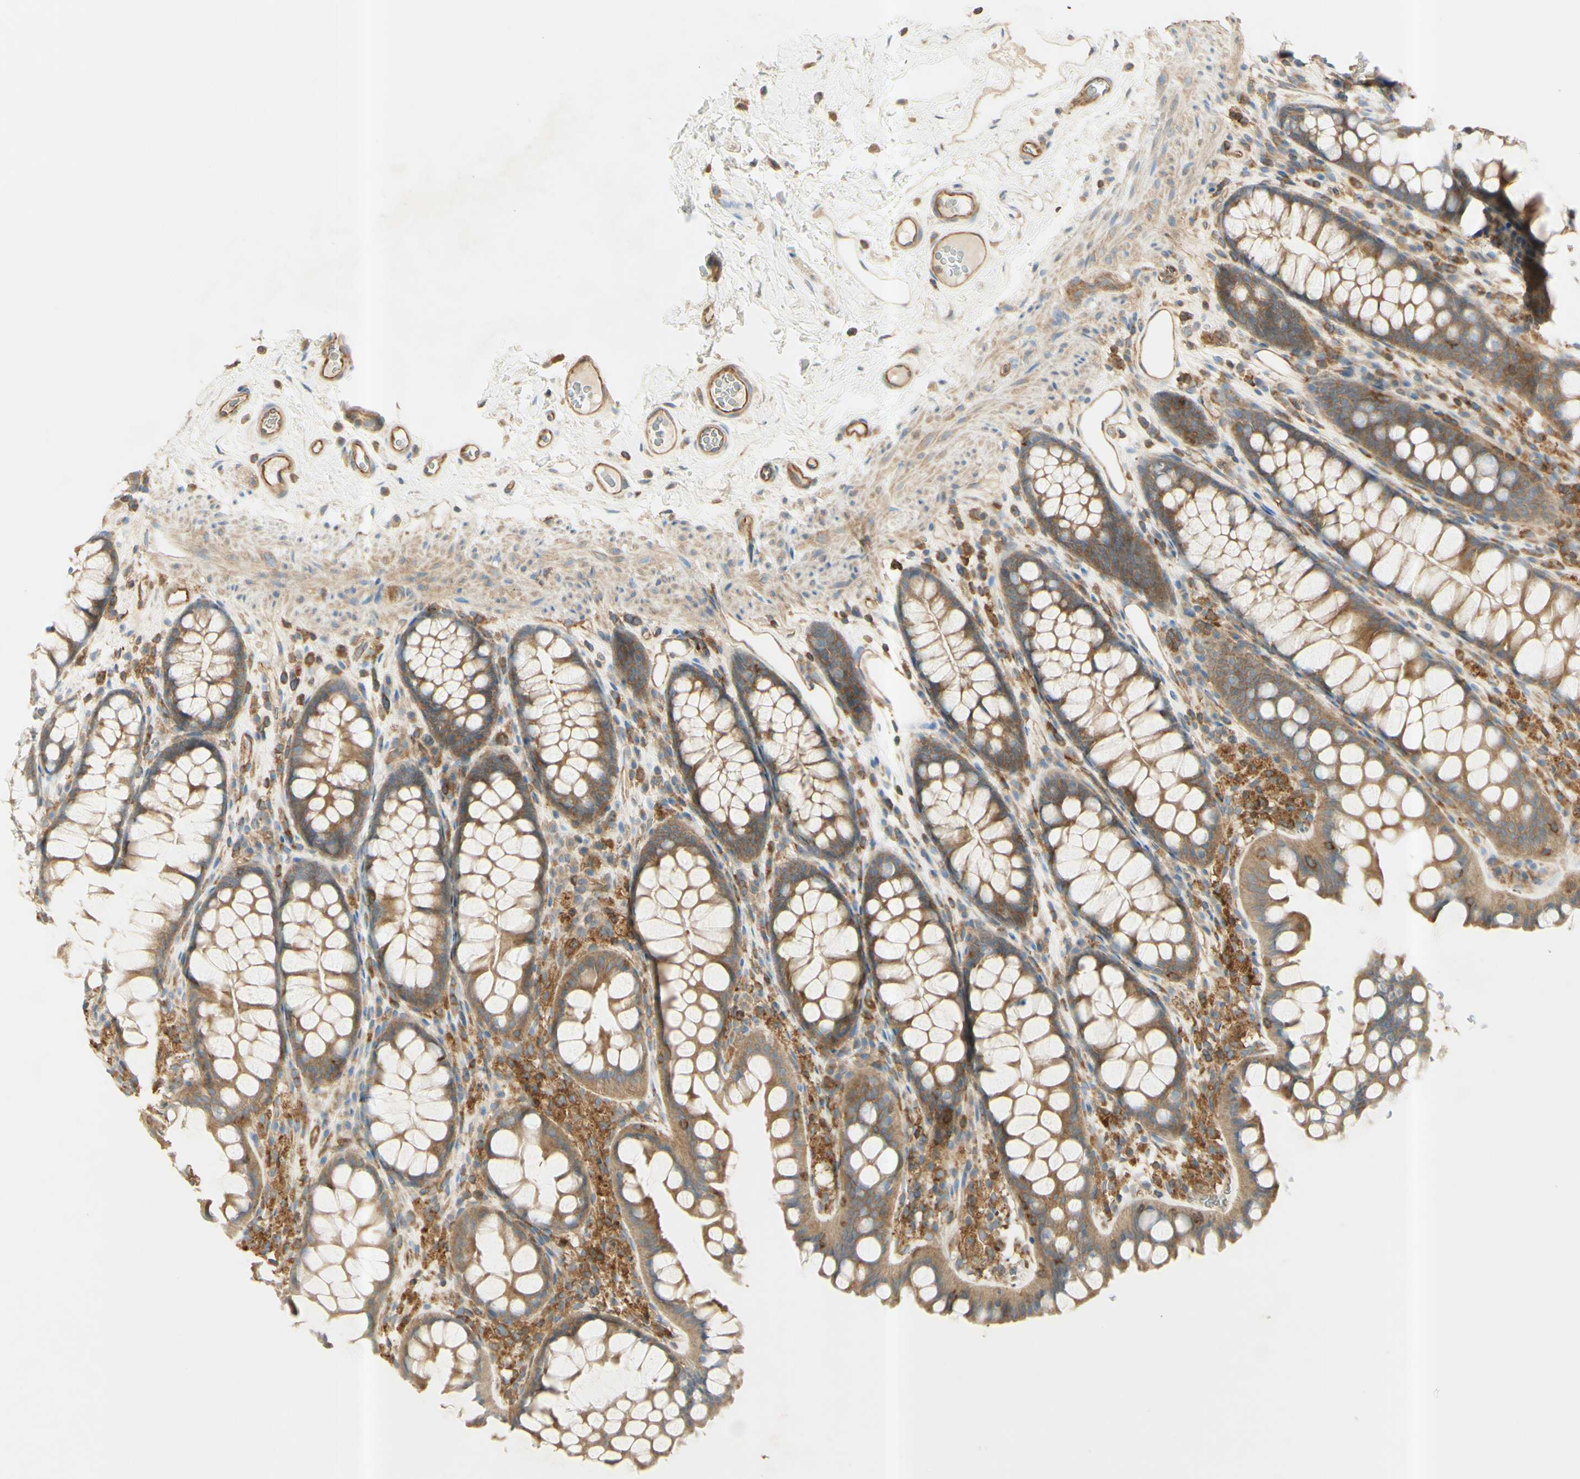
{"staining": {"intensity": "moderate", "quantity": ">75%", "location": "cytoplasmic/membranous"}, "tissue": "colon", "cell_type": "Endothelial cells", "image_type": "normal", "snomed": [{"axis": "morphology", "description": "Normal tissue, NOS"}, {"axis": "topography", "description": "Colon"}], "caption": "Colon stained with immunohistochemistry displays moderate cytoplasmic/membranous staining in approximately >75% of endothelial cells.", "gene": "IKBKG", "patient": {"sex": "female", "age": 55}}